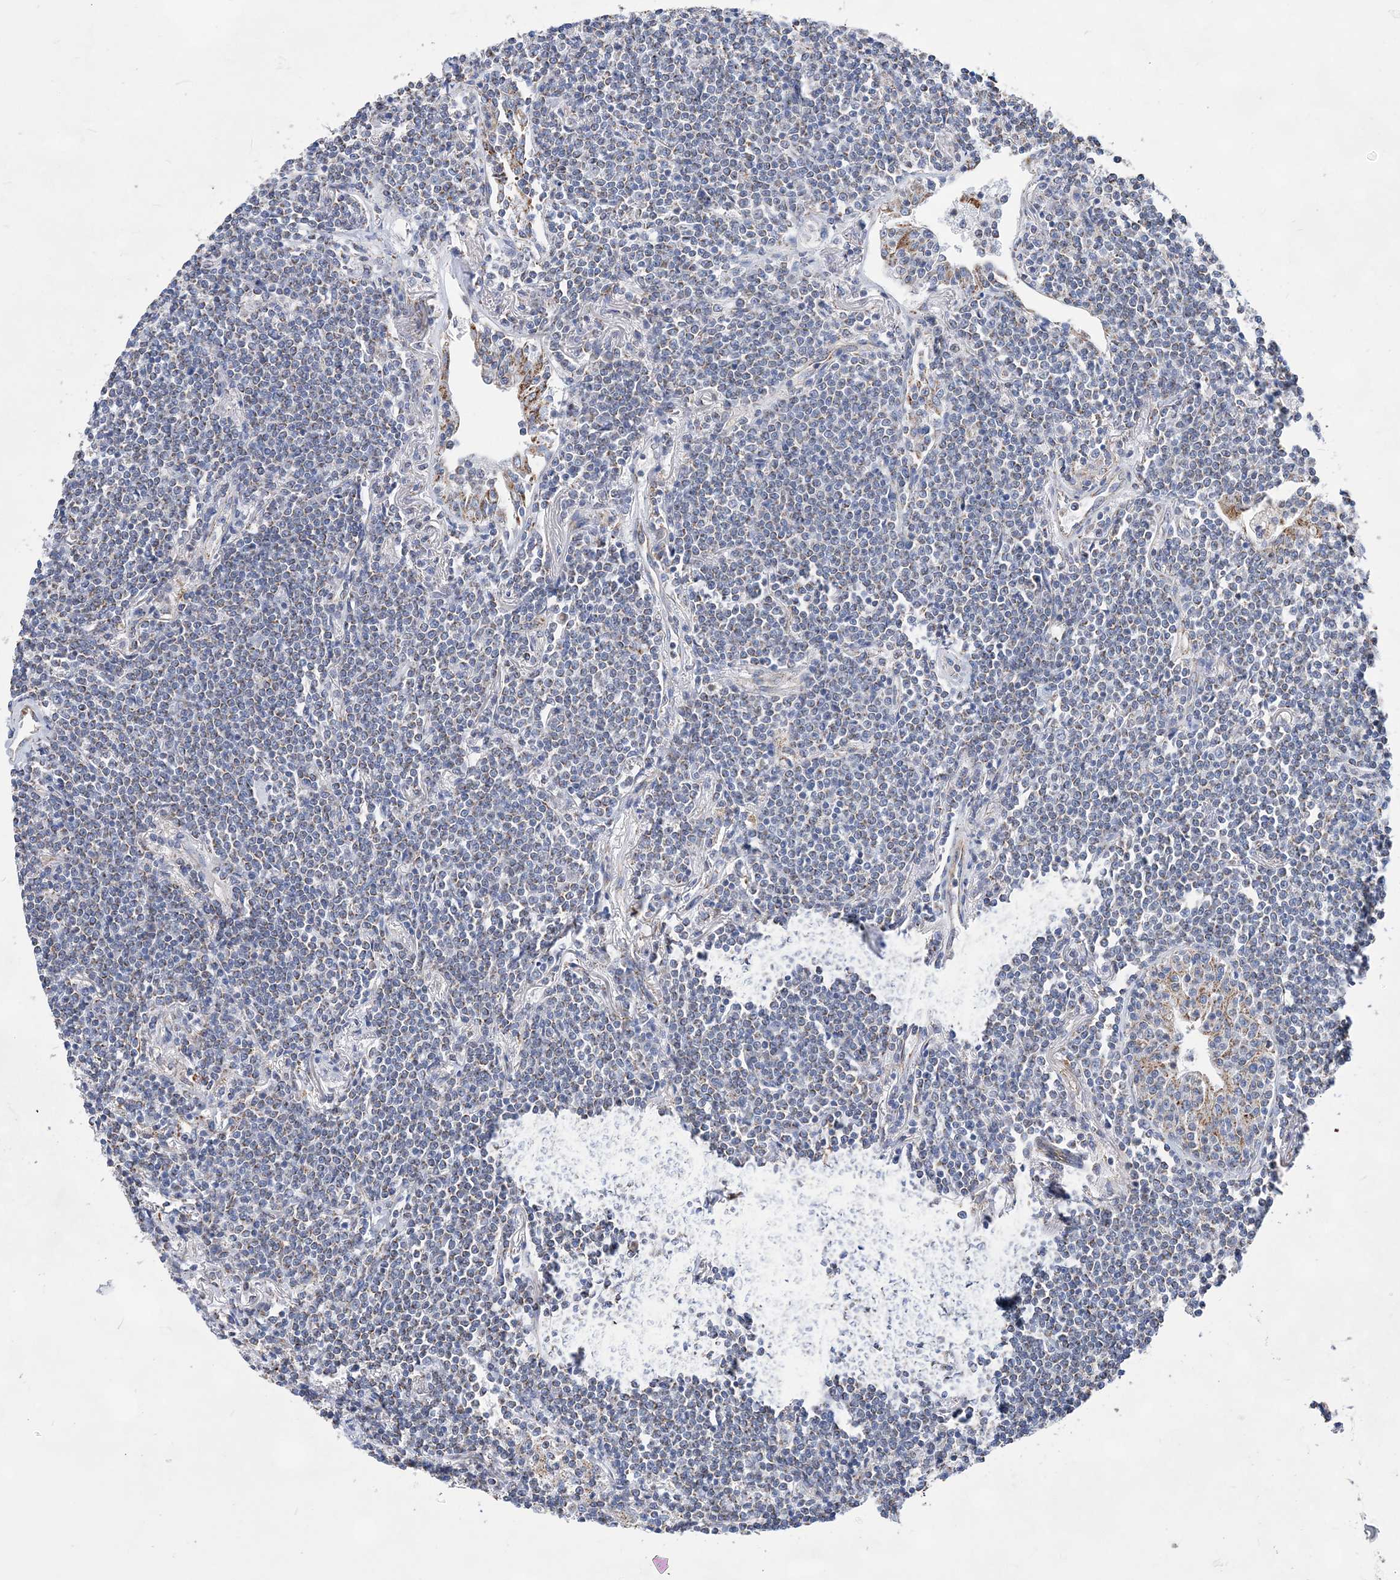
{"staining": {"intensity": "negative", "quantity": "none", "location": "none"}, "tissue": "lymphoma", "cell_type": "Tumor cells", "image_type": "cancer", "snomed": [{"axis": "morphology", "description": "Malignant lymphoma, non-Hodgkin's type, Low grade"}, {"axis": "topography", "description": "Lung"}], "caption": "Immunohistochemistry (IHC) histopathology image of neoplastic tissue: human lymphoma stained with DAB (3,3'-diaminobenzidine) reveals no significant protein staining in tumor cells. (Immunohistochemistry (IHC), brightfield microscopy, high magnification).", "gene": "ACOT9", "patient": {"sex": "female", "age": 71}}